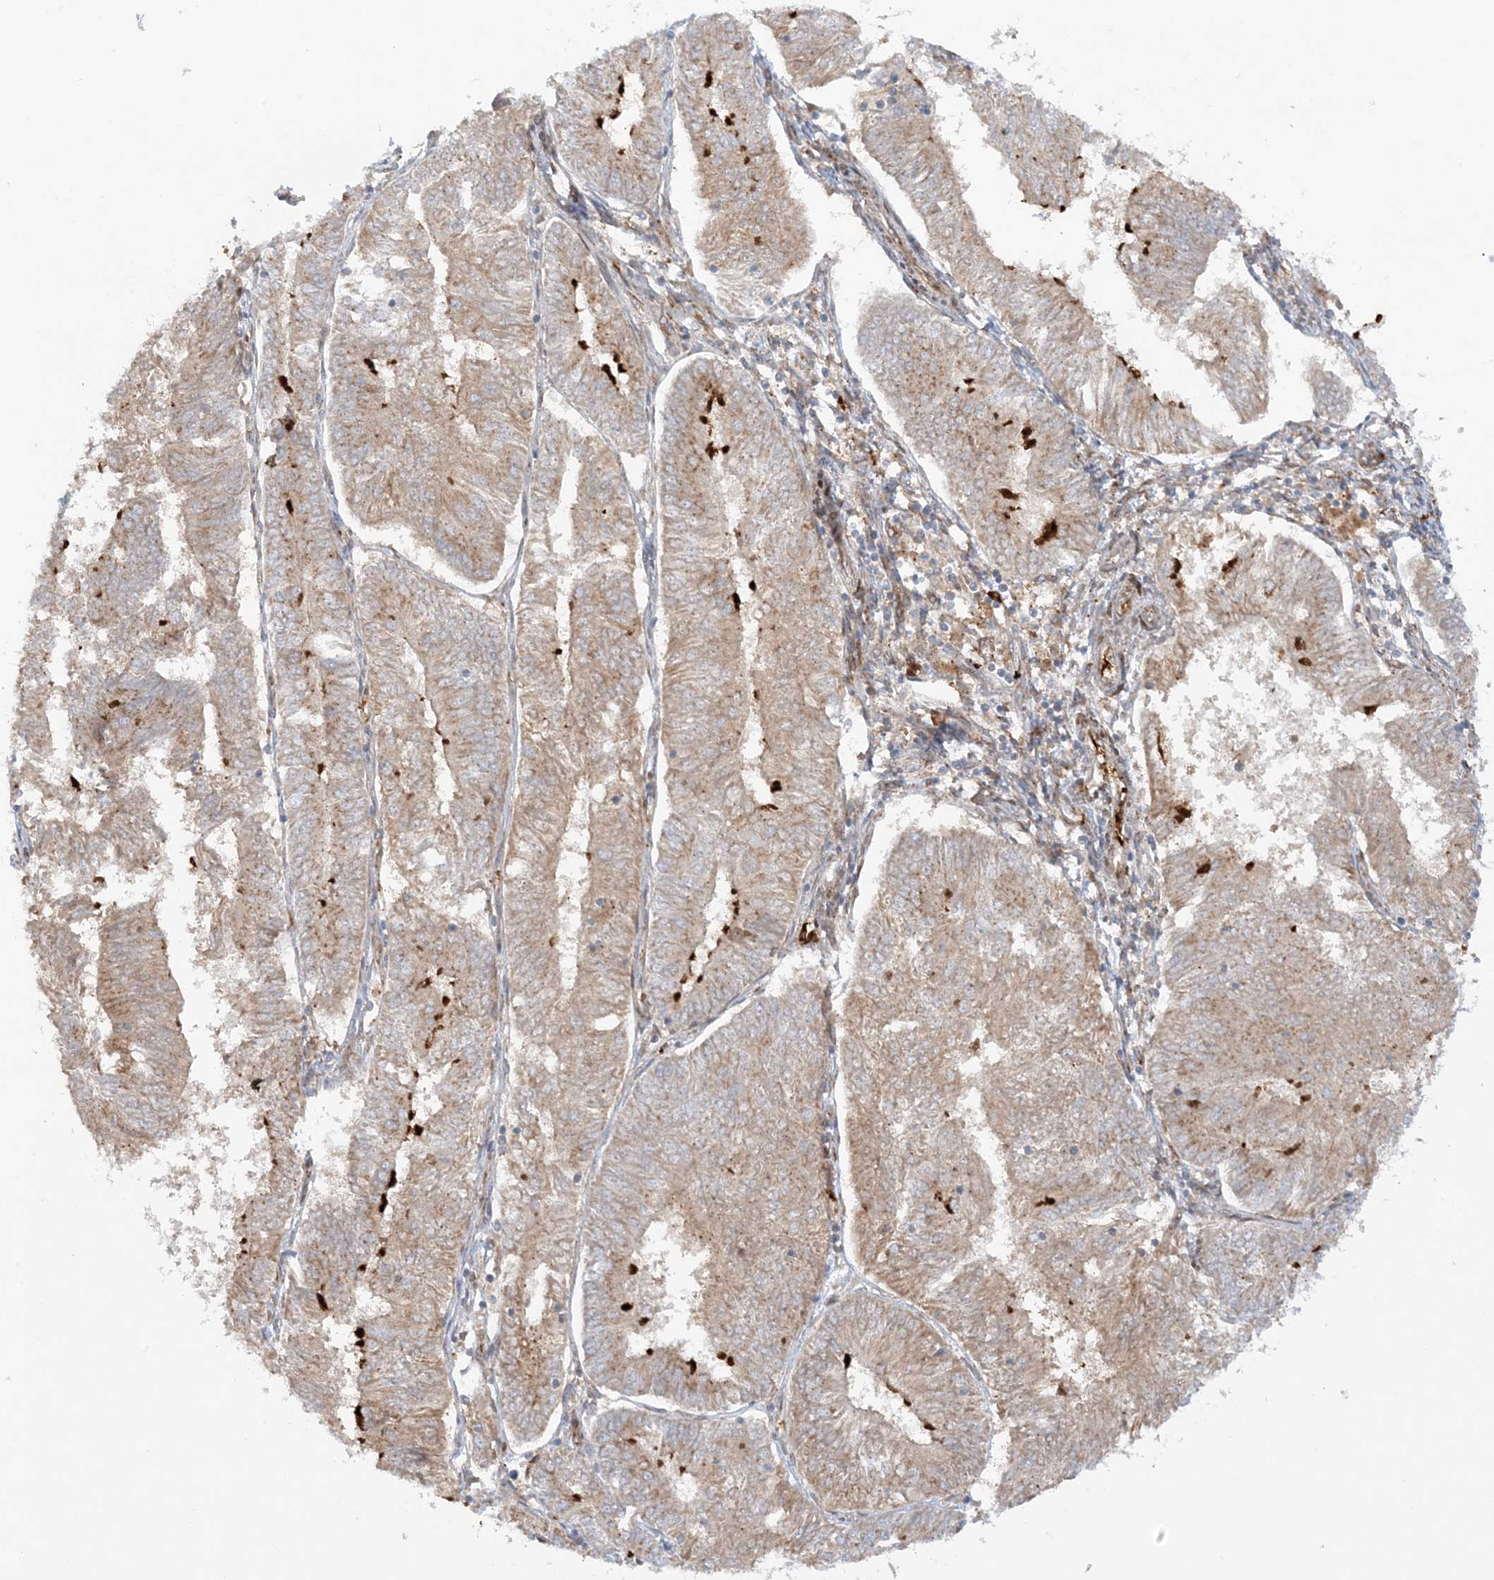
{"staining": {"intensity": "moderate", "quantity": ">75%", "location": "cytoplasmic/membranous"}, "tissue": "endometrial cancer", "cell_type": "Tumor cells", "image_type": "cancer", "snomed": [{"axis": "morphology", "description": "Adenocarcinoma, NOS"}, {"axis": "topography", "description": "Endometrium"}], "caption": "High-magnification brightfield microscopy of endometrial adenocarcinoma stained with DAB (brown) and counterstained with hematoxylin (blue). tumor cells exhibit moderate cytoplasmic/membranous staining is identified in approximately>75% of cells.", "gene": "RPP40", "patient": {"sex": "female", "age": 58}}